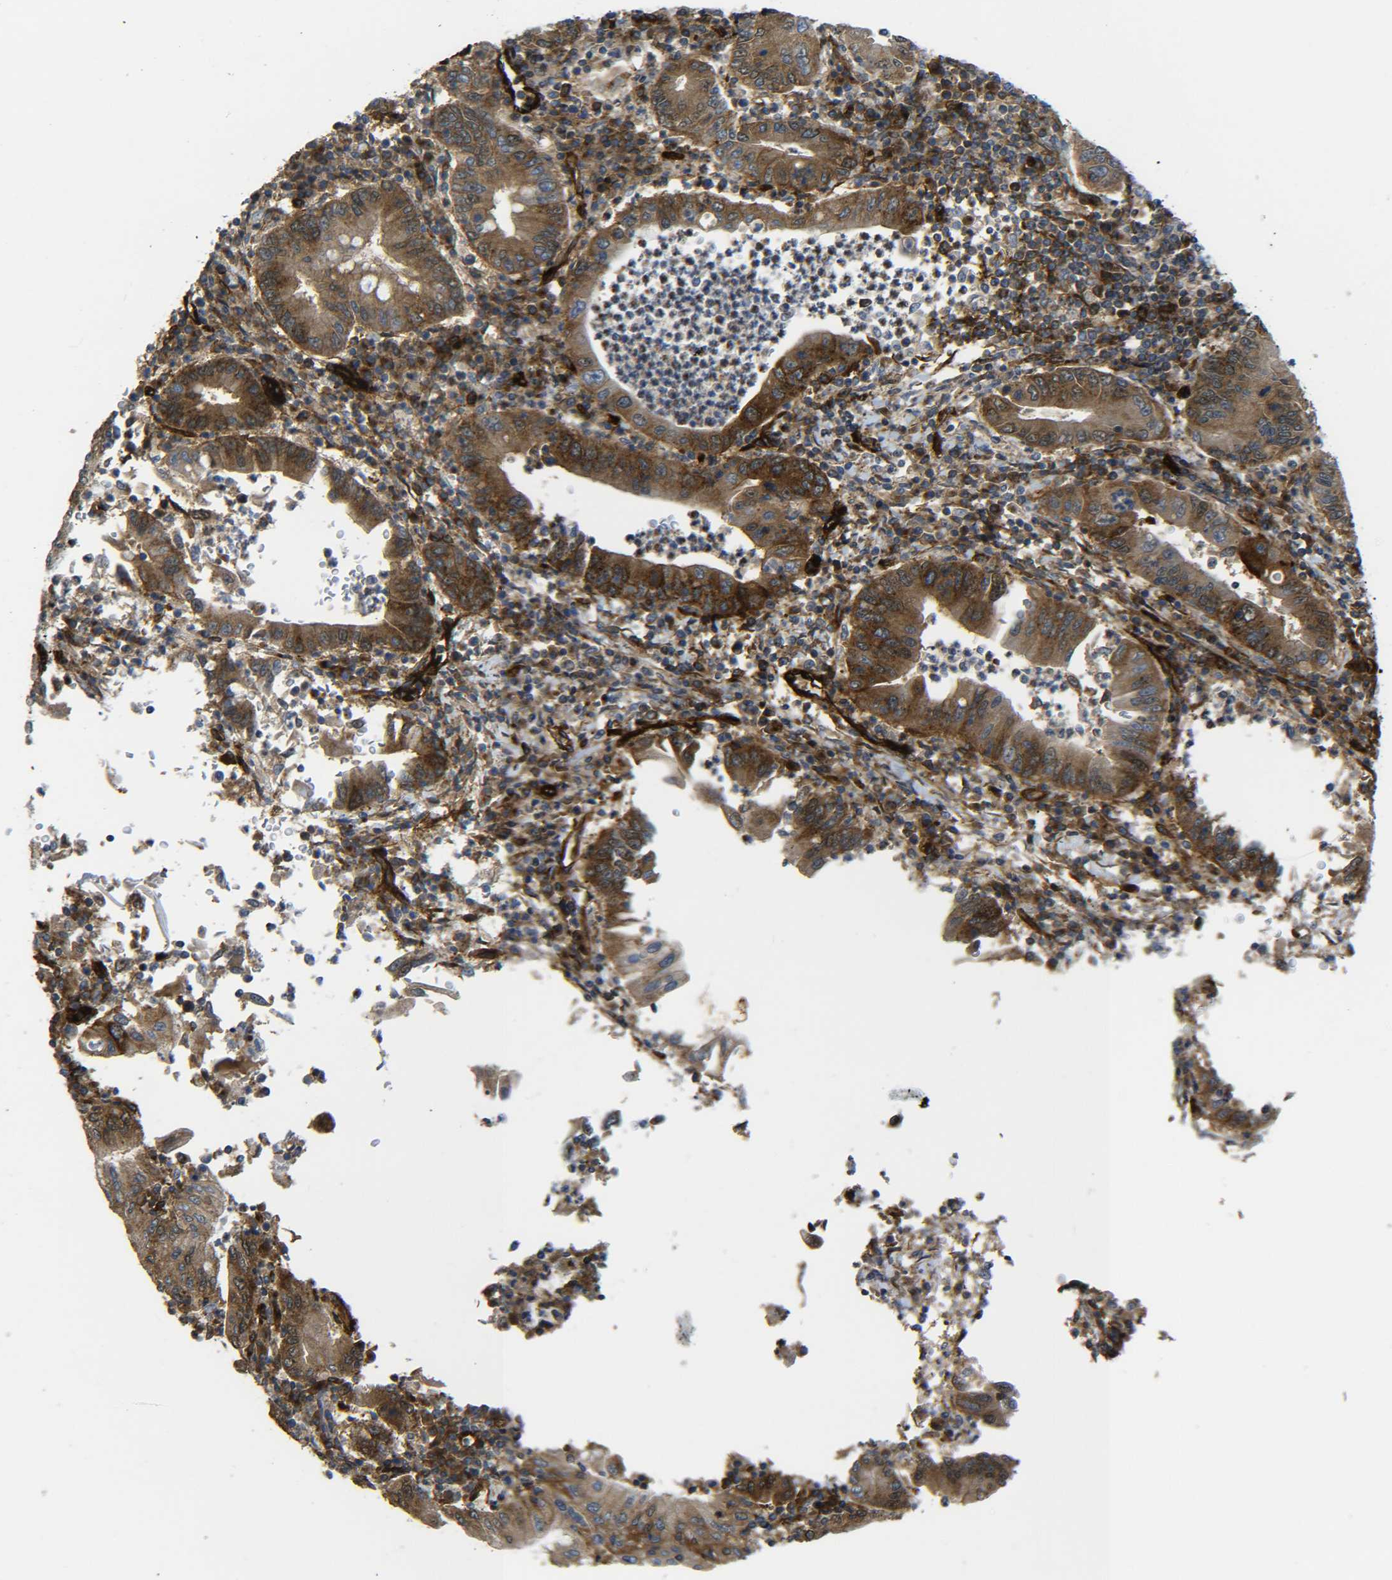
{"staining": {"intensity": "moderate", "quantity": ">75%", "location": "cytoplasmic/membranous"}, "tissue": "stomach cancer", "cell_type": "Tumor cells", "image_type": "cancer", "snomed": [{"axis": "morphology", "description": "Normal tissue, NOS"}, {"axis": "morphology", "description": "Adenocarcinoma, NOS"}, {"axis": "topography", "description": "Esophagus"}, {"axis": "topography", "description": "Stomach, upper"}, {"axis": "topography", "description": "Peripheral nerve tissue"}], "caption": "Stomach adenocarcinoma stained with immunohistochemistry exhibits moderate cytoplasmic/membranous staining in approximately >75% of tumor cells.", "gene": "ECE1", "patient": {"sex": "male", "age": 62}}